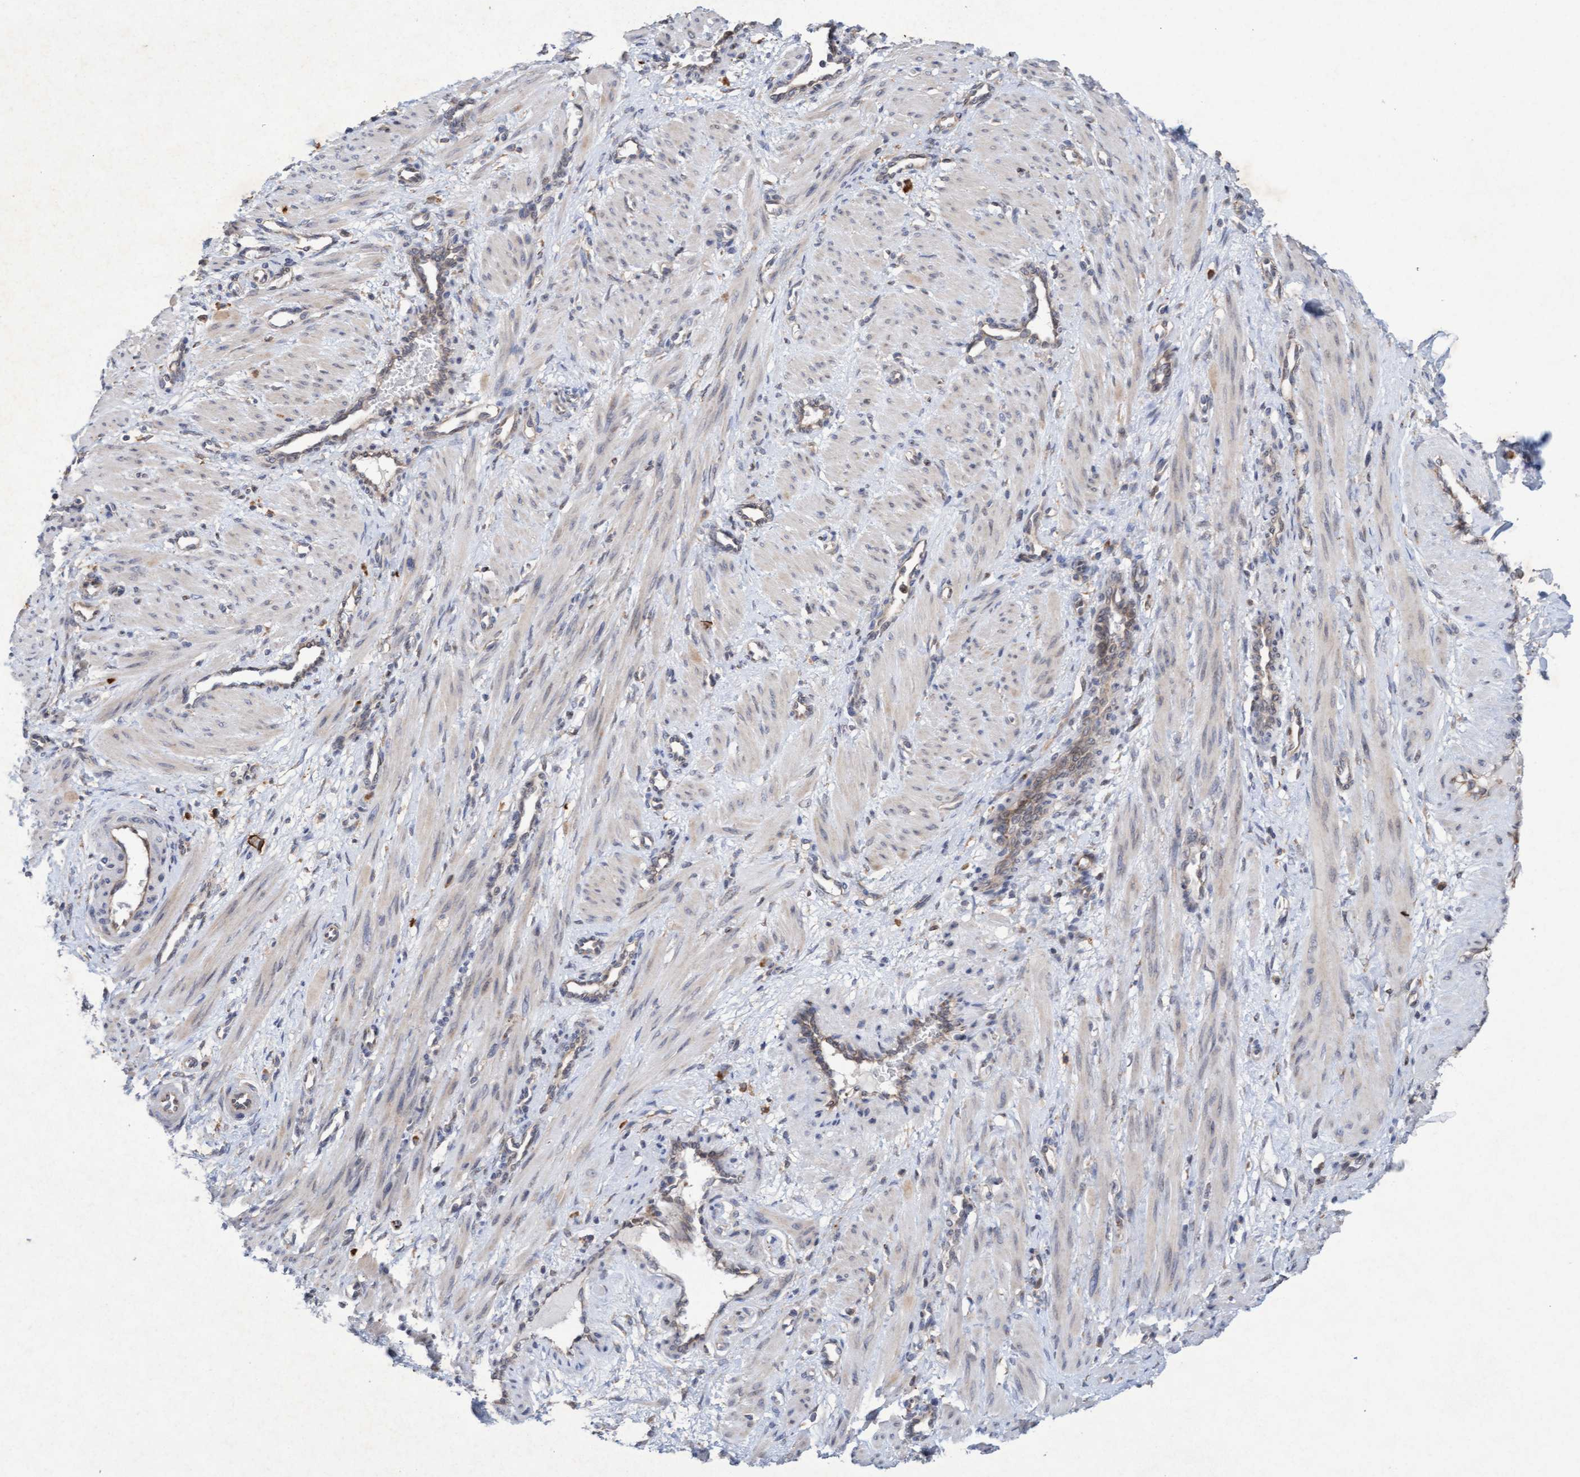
{"staining": {"intensity": "negative", "quantity": "none", "location": "none"}, "tissue": "smooth muscle", "cell_type": "Smooth muscle cells", "image_type": "normal", "snomed": [{"axis": "morphology", "description": "Normal tissue, NOS"}, {"axis": "topography", "description": "Endometrium"}], "caption": "DAB immunohistochemical staining of normal human smooth muscle exhibits no significant staining in smooth muscle cells.", "gene": "MMP8", "patient": {"sex": "female", "age": 33}}